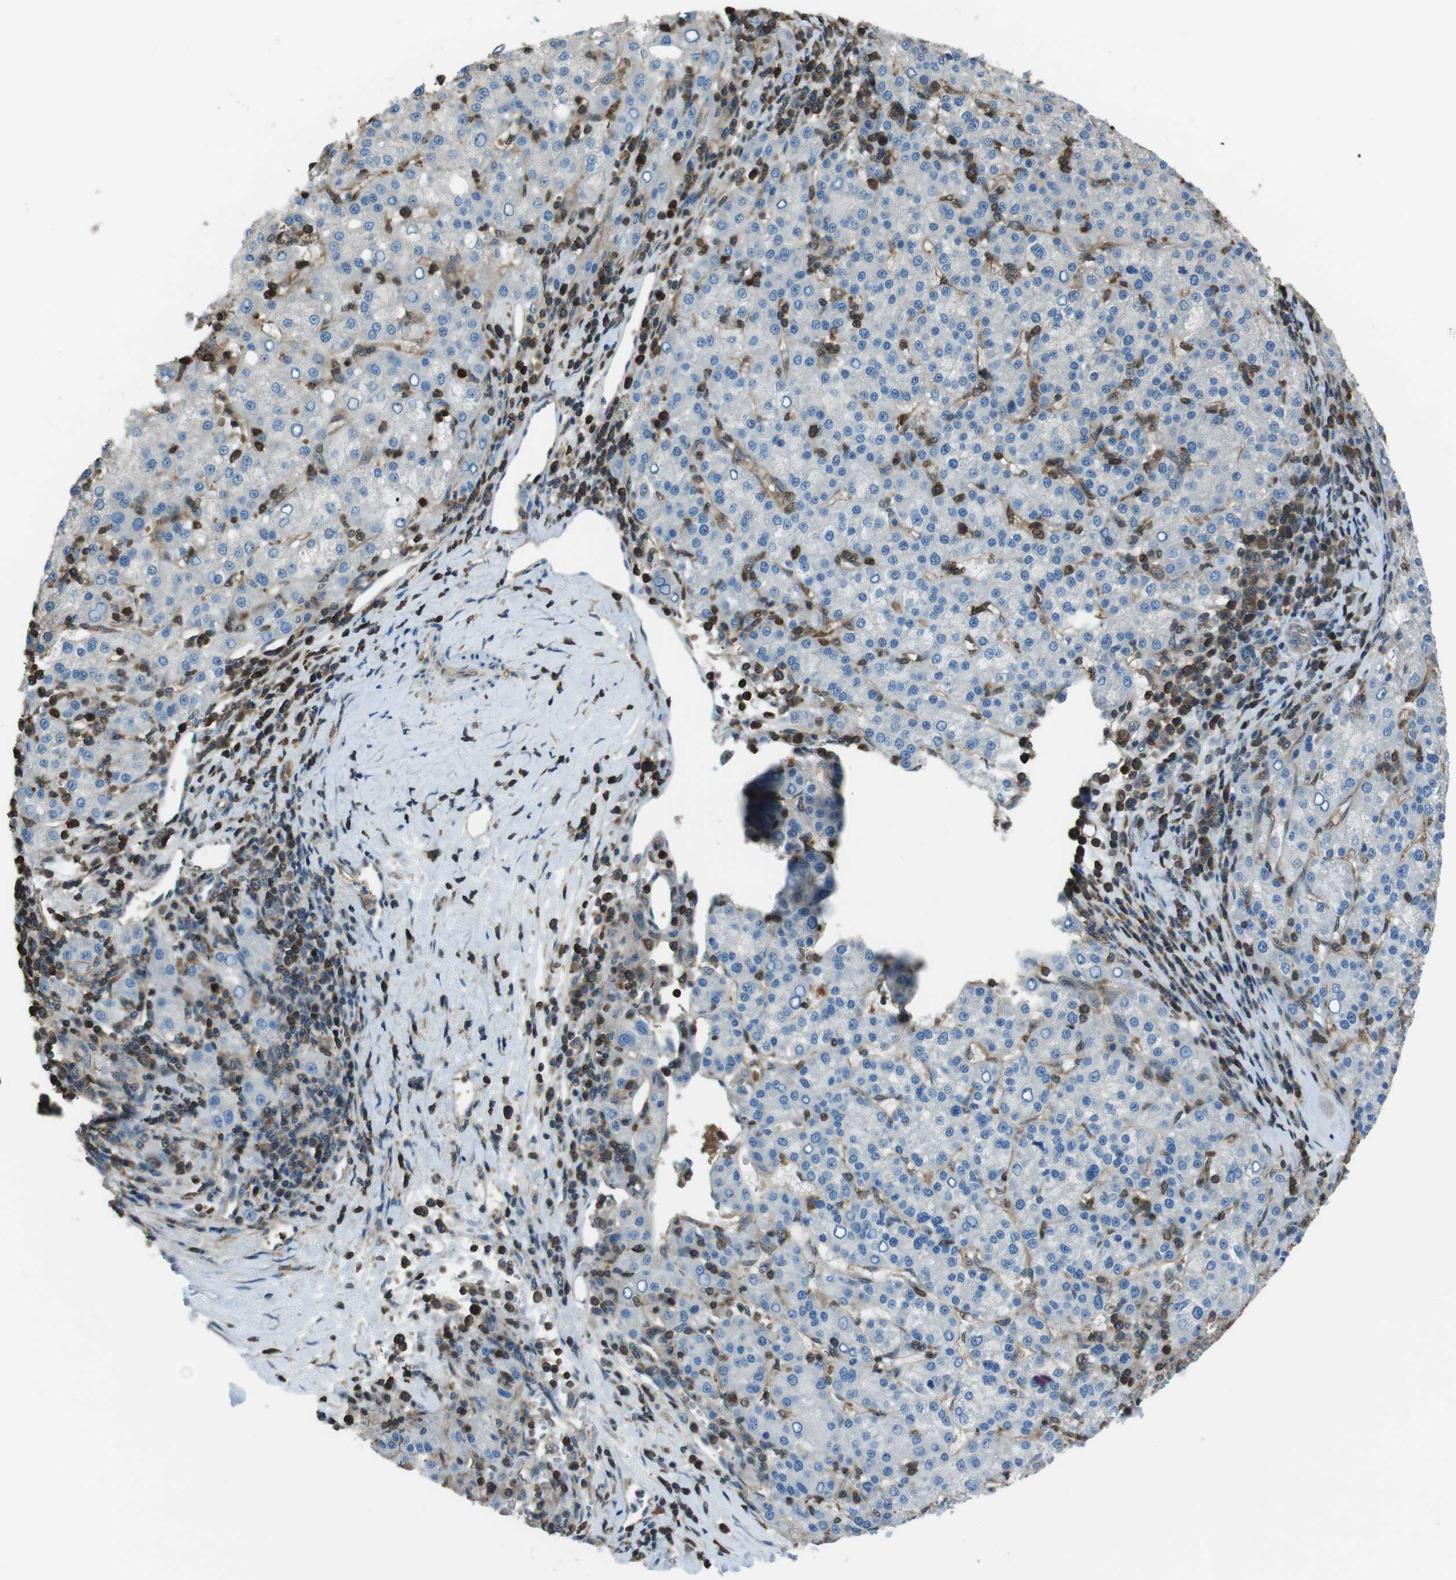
{"staining": {"intensity": "negative", "quantity": "none", "location": "none"}, "tissue": "liver cancer", "cell_type": "Tumor cells", "image_type": "cancer", "snomed": [{"axis": "morphology", "description": "Carcinoma, Hepatocellular, NOS"}, {"axis": "topography", "description": "Liver"}], "caption": "Immunohistochemical staining of liver cancer demonstrates no significant staining in tumor cells.", "gene": "TWSG1", "patient": {"sex": "female", "age": 58}}